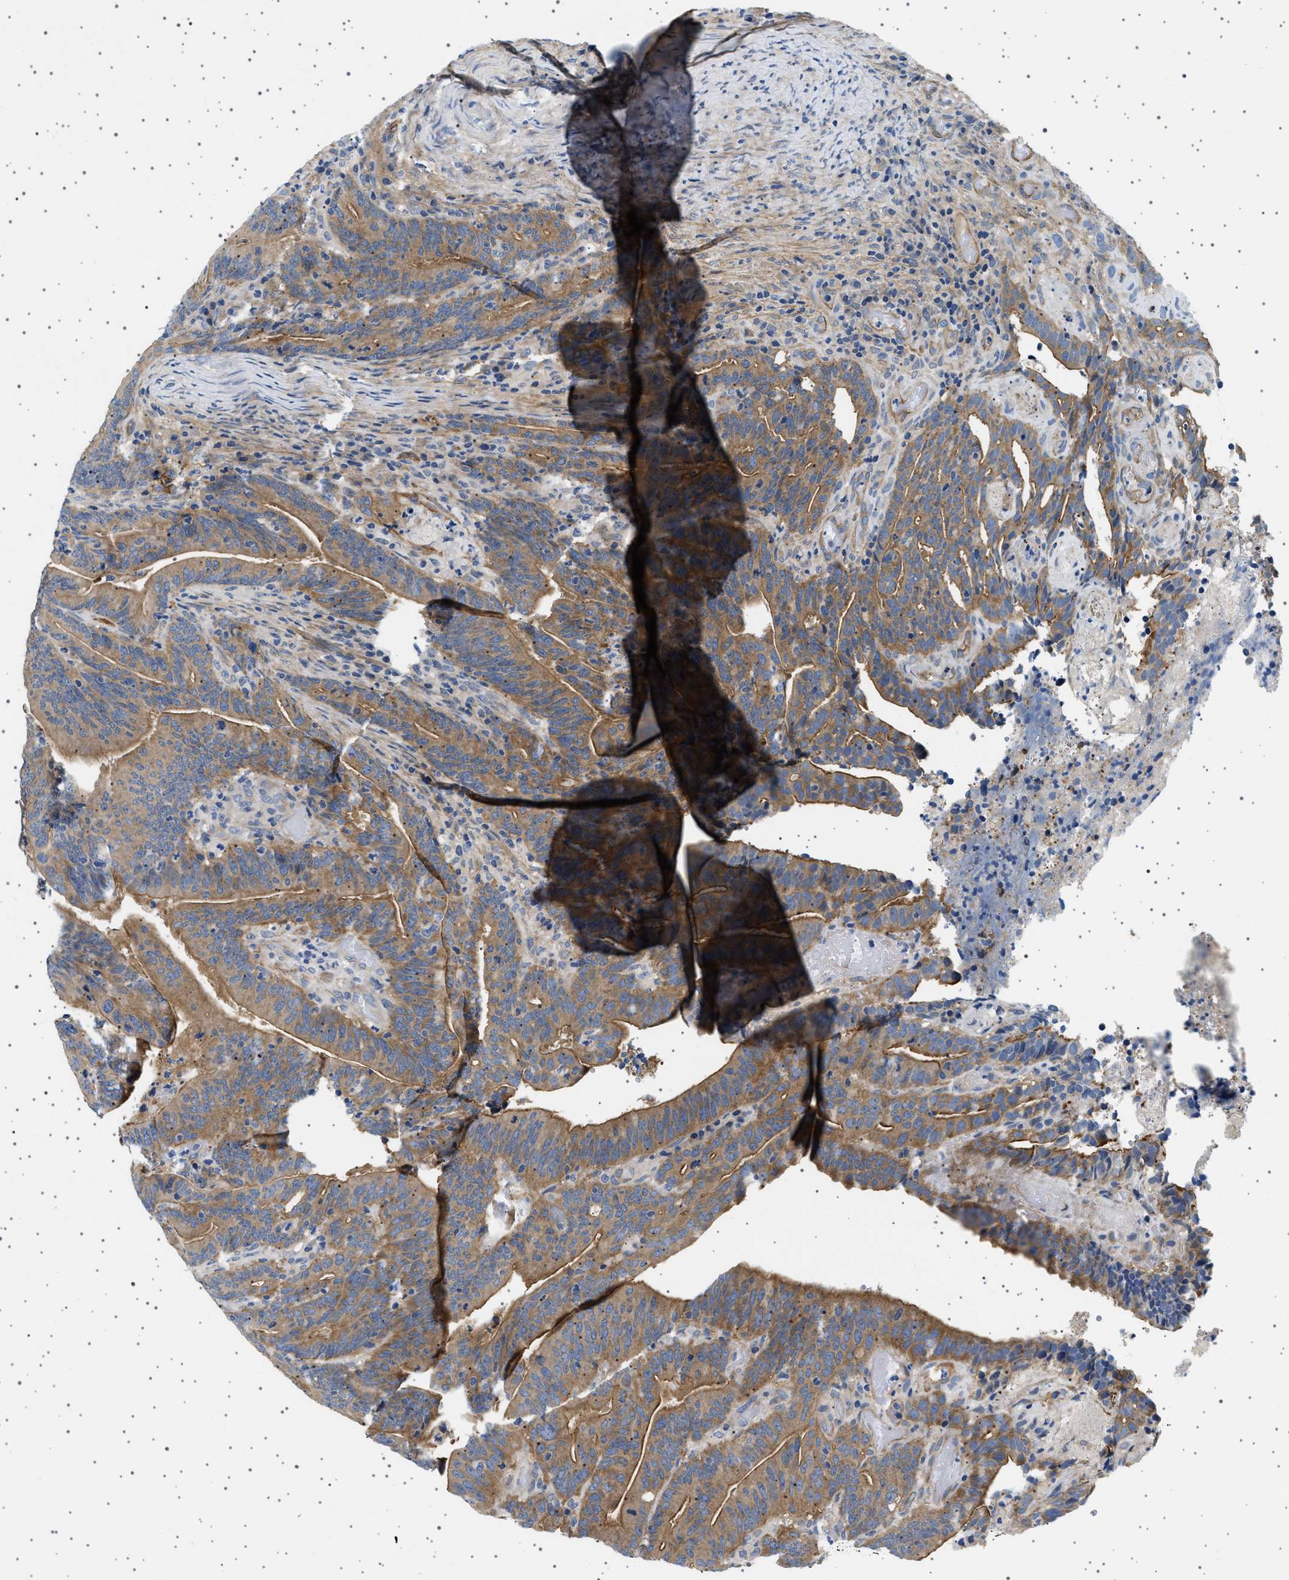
{"staining": {"intensity": "moderate", "quantity": ">75%", "location": "cytoplasmic/membranous"}, "tissue": "colorectal cancer", "cell_type": "Tumor cells", "image_type": "cancer", "snomed": [{"axis": "morphology", "description": "Adenocarcinoma, NOS"}, {"axis": "topography", "description": "Colon"}], "caption": "Colorectal cancer (adenocarcinoma) was stained to show a protein in brown. There is medium levels of moderate cytoplasmic/membranous expression in approximately >75% of tumor cells.", "gene": "PLPP6", "patient": {"sex": "female", "age": 66}}